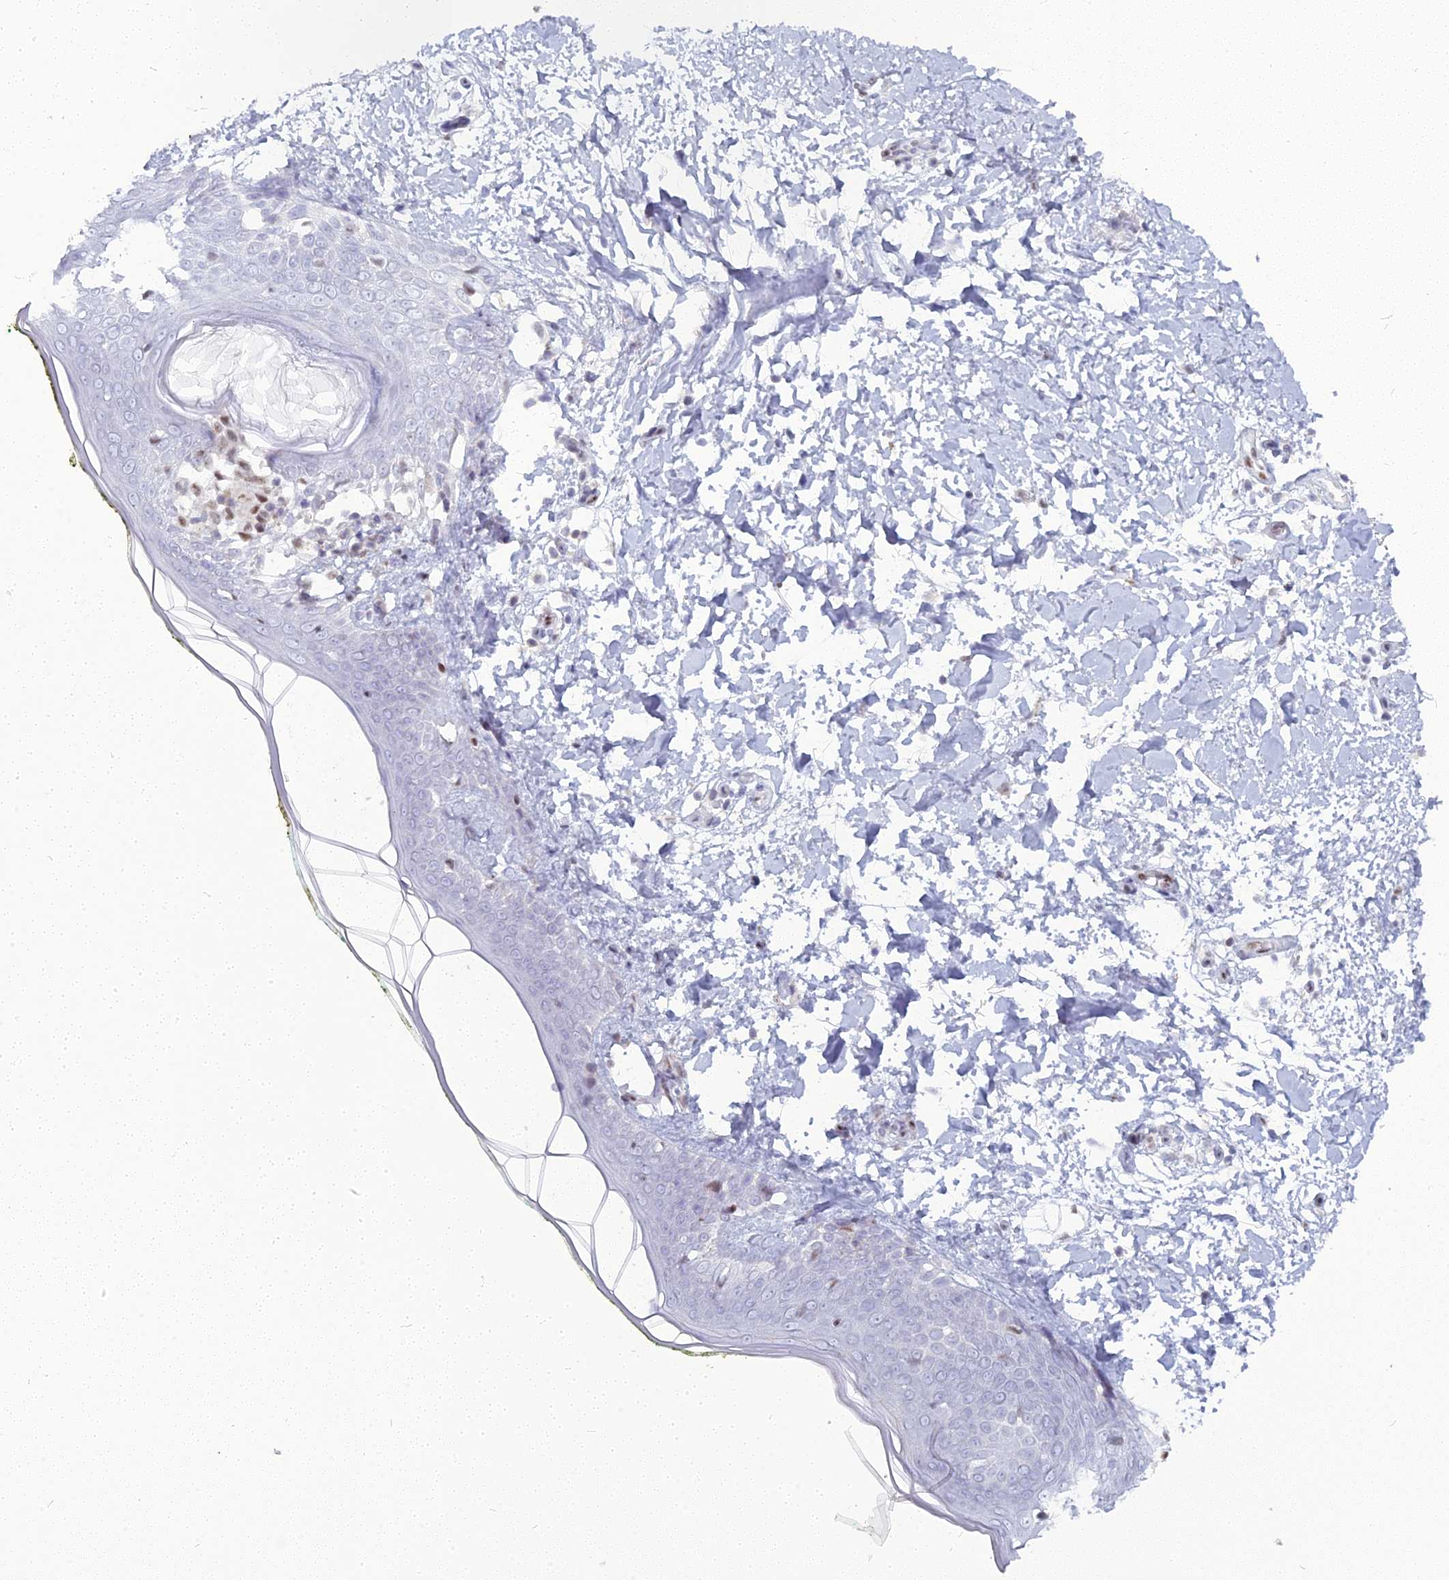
{"staining": {"intensity": "negative", "quantity": "none", "location": "none"}, "tissue": "skin", "cell_type": "Fibroblasts", "image_type": "normal", "snomed": [{"axis": "morphology", "description": "Normal tissue, NOS"}, {"axis": "topography", "description": "Skin"}], "caption": "Immunohistochemistry histopathology image of benign human skin stained for a protein (brown), which reveals no positivity in fibroblasts.", "gene": "NOL4L", "patient": {"sex": "female", "age": 34}}